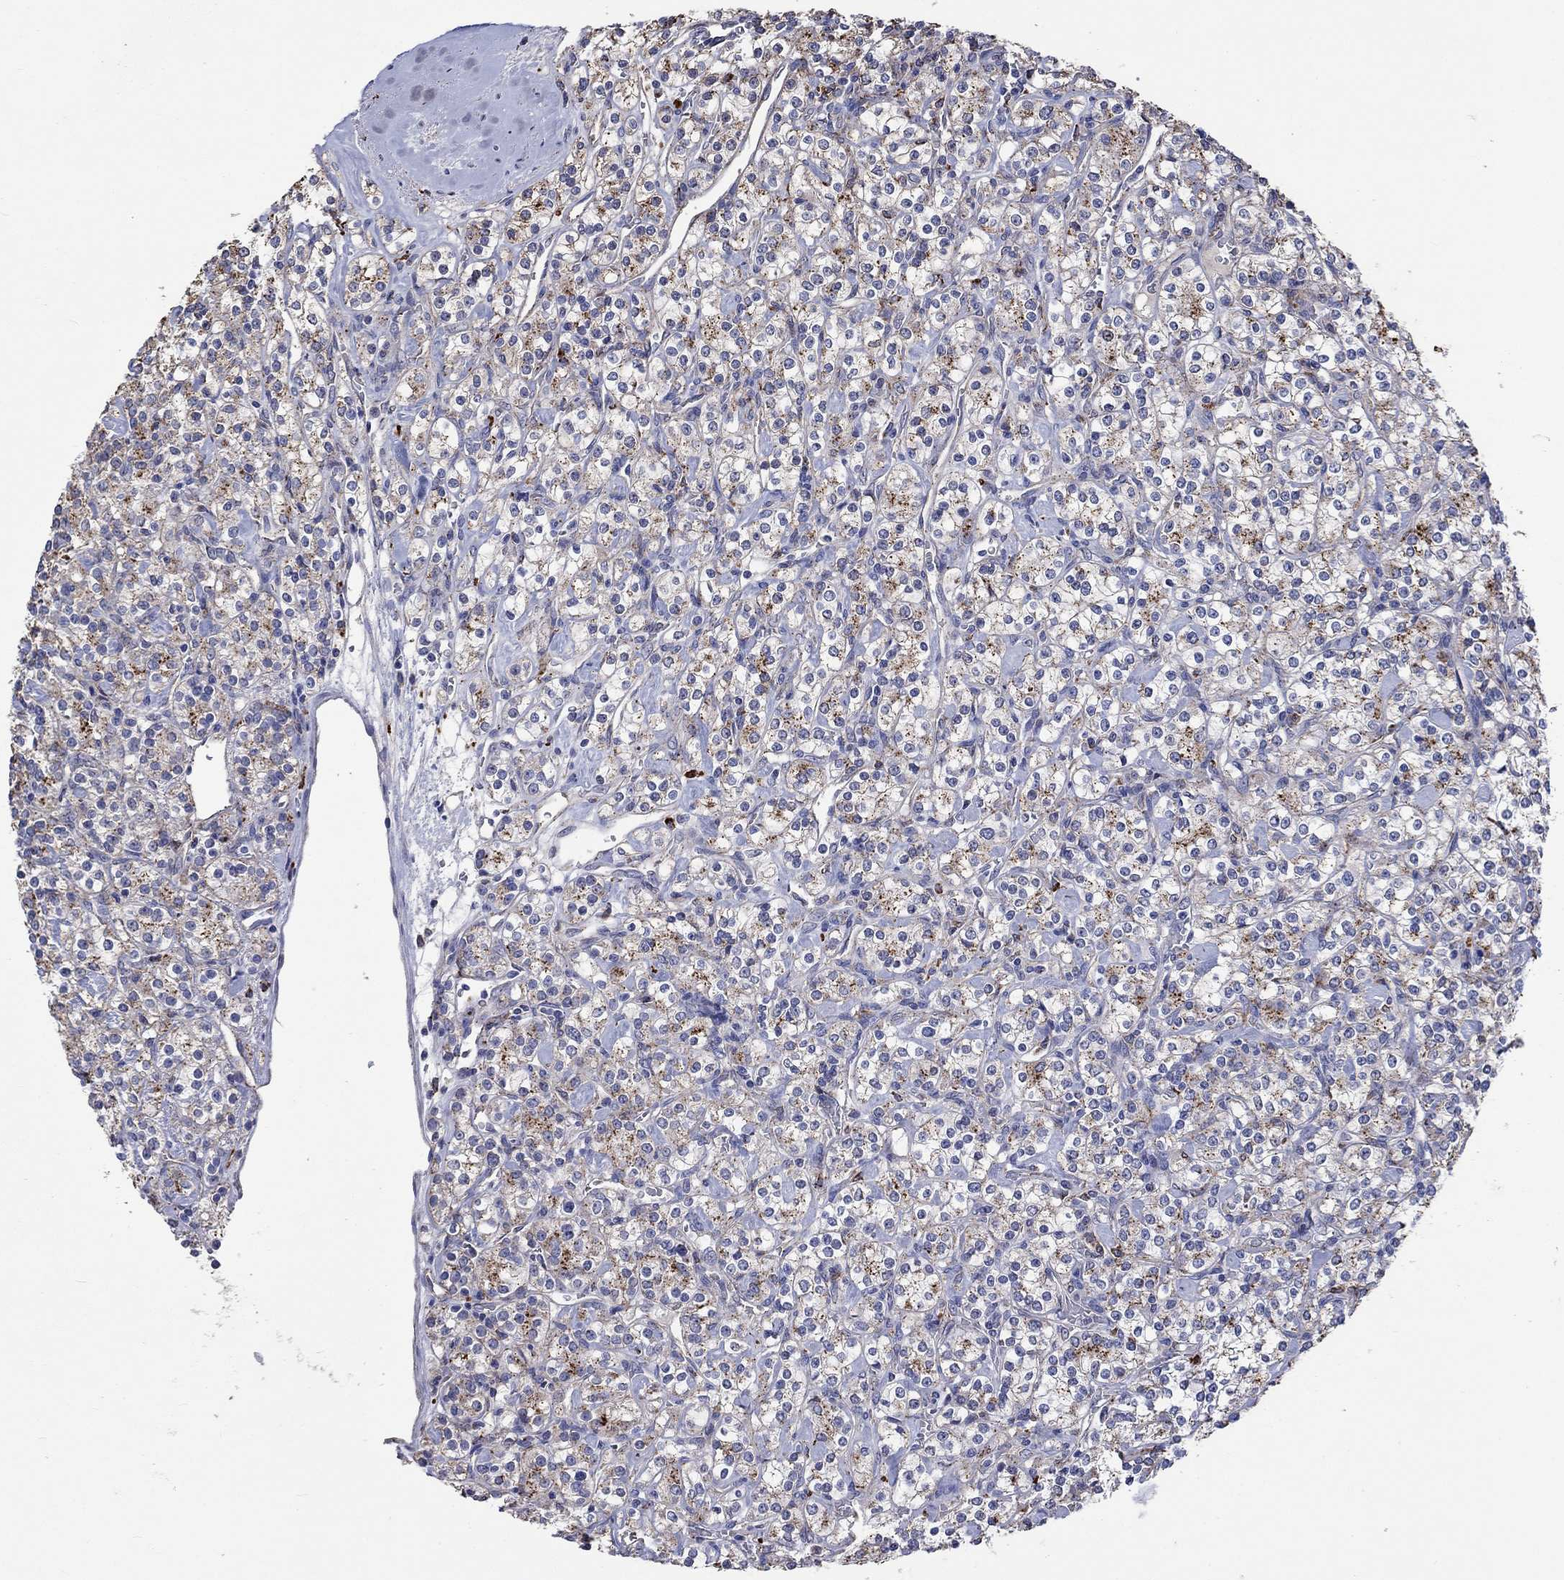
{"staining": {"intensity": "moderate", "quantity": ">75%", "location": "cytoplasmic/membranous"}, "tissue": "renal cancer", "cell_type": "Tumor cells", "image_type": "cancer", "snomed": [{"axis": "morphology", "description": "Adenocarcinoma, NOS"}, {"axis": "topography", "description": "Kidney"}], "caption": "This photomicrograph reveals immunohistochemistry (IHC) staining of human renal cancer, with medium moderate cytoplasmic/membranous staining in approximately >75% of tumor cells.", "gene": "CTSB", "patient": {"sex": "male", "age": 77}}